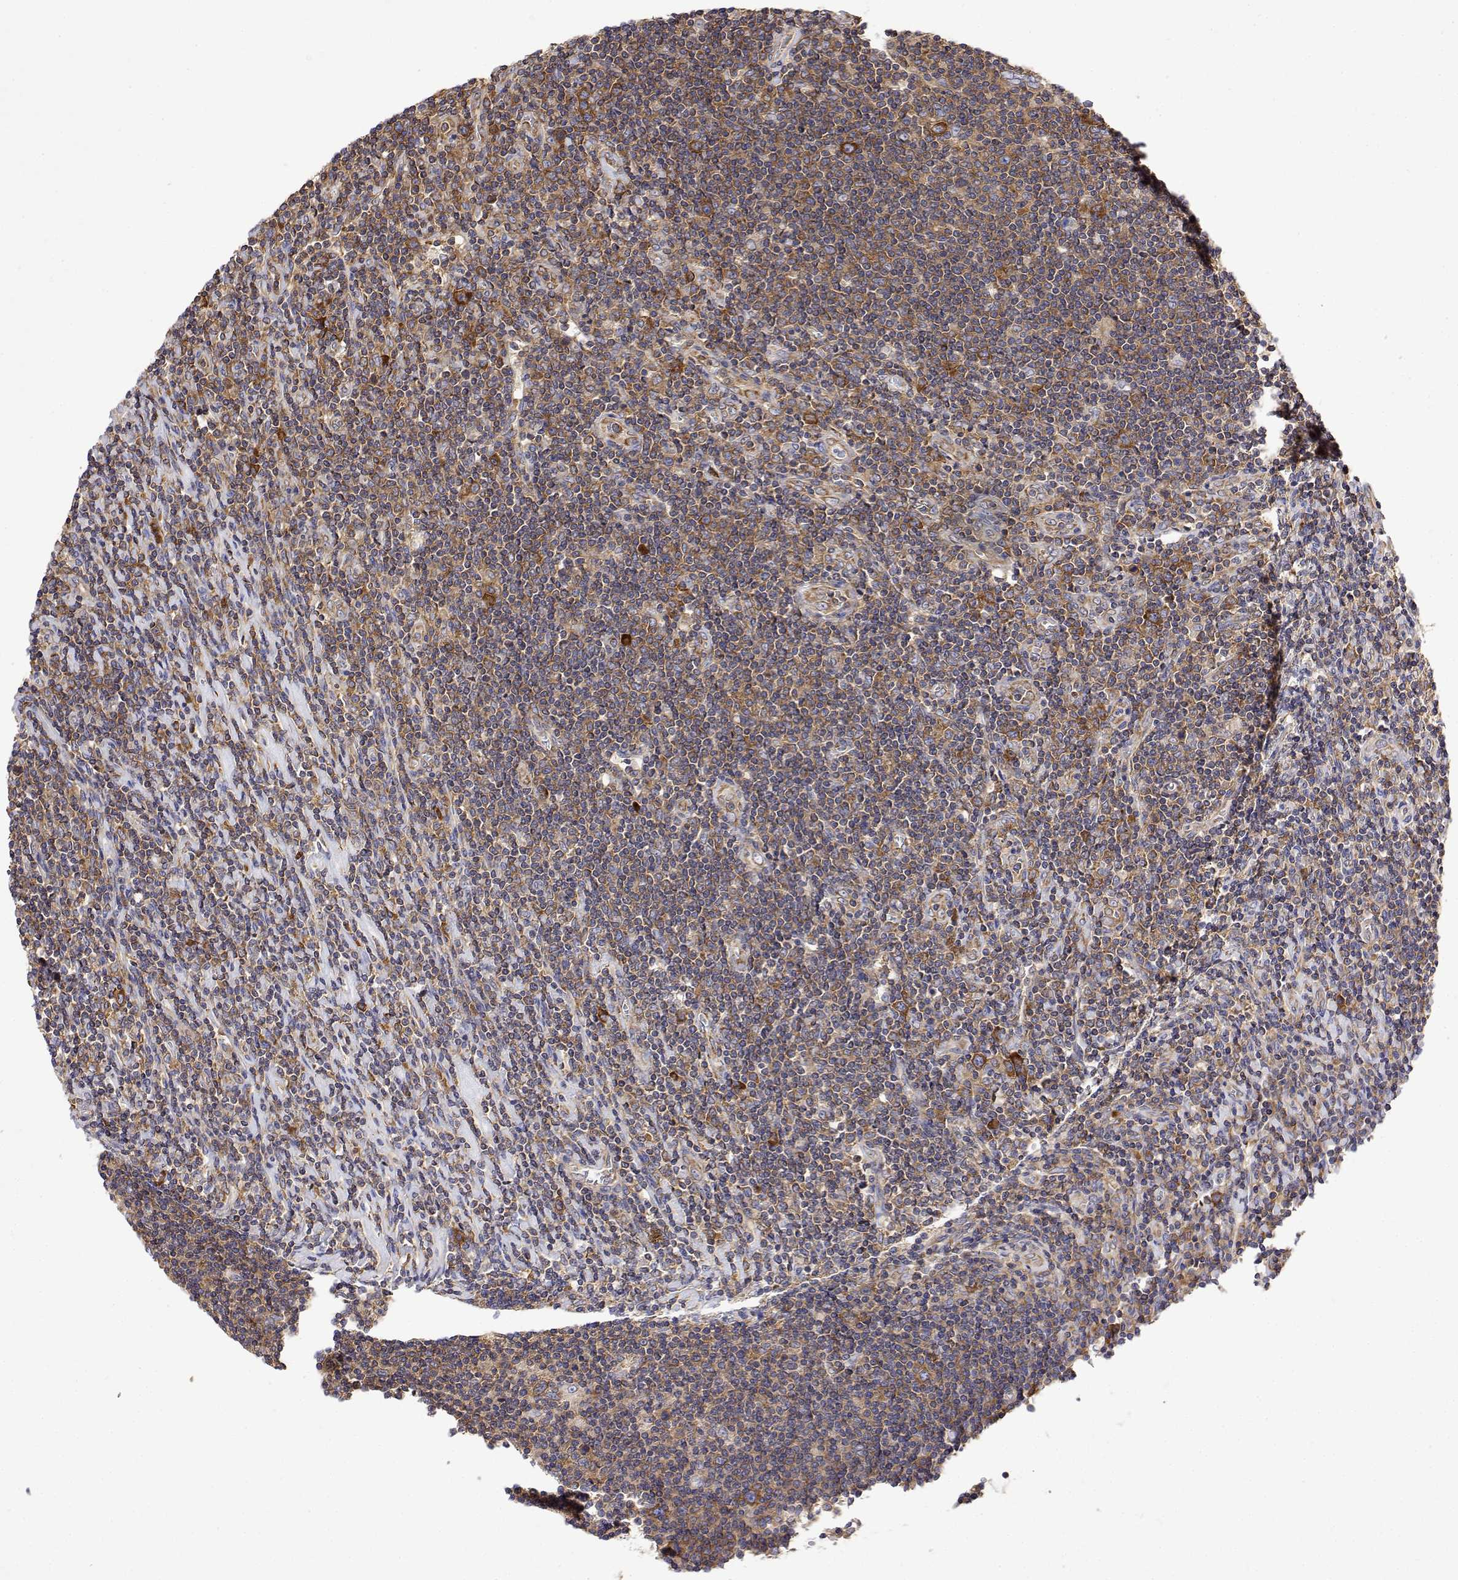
{"staining": {"intensity": "strong", "quantity": ">75%", "location": "cytoplasmic/membranous"}, "tissue": "lymphoma", "cell_type": "Tumor cells", "image_type": "cancer", "snomed": [{"axis": "morphology", "description": "Hodgkin's disease, NOS"}, {"axis": "topography", "description": "Lymph node"}], "caption": "A high amount of strong cytoplasmic/membranous staining is present in approximately >75% of tumor cells in lymphoma tissue.", "gene": "EEF1G", "patient": {"sex": "male", "age": 40}}